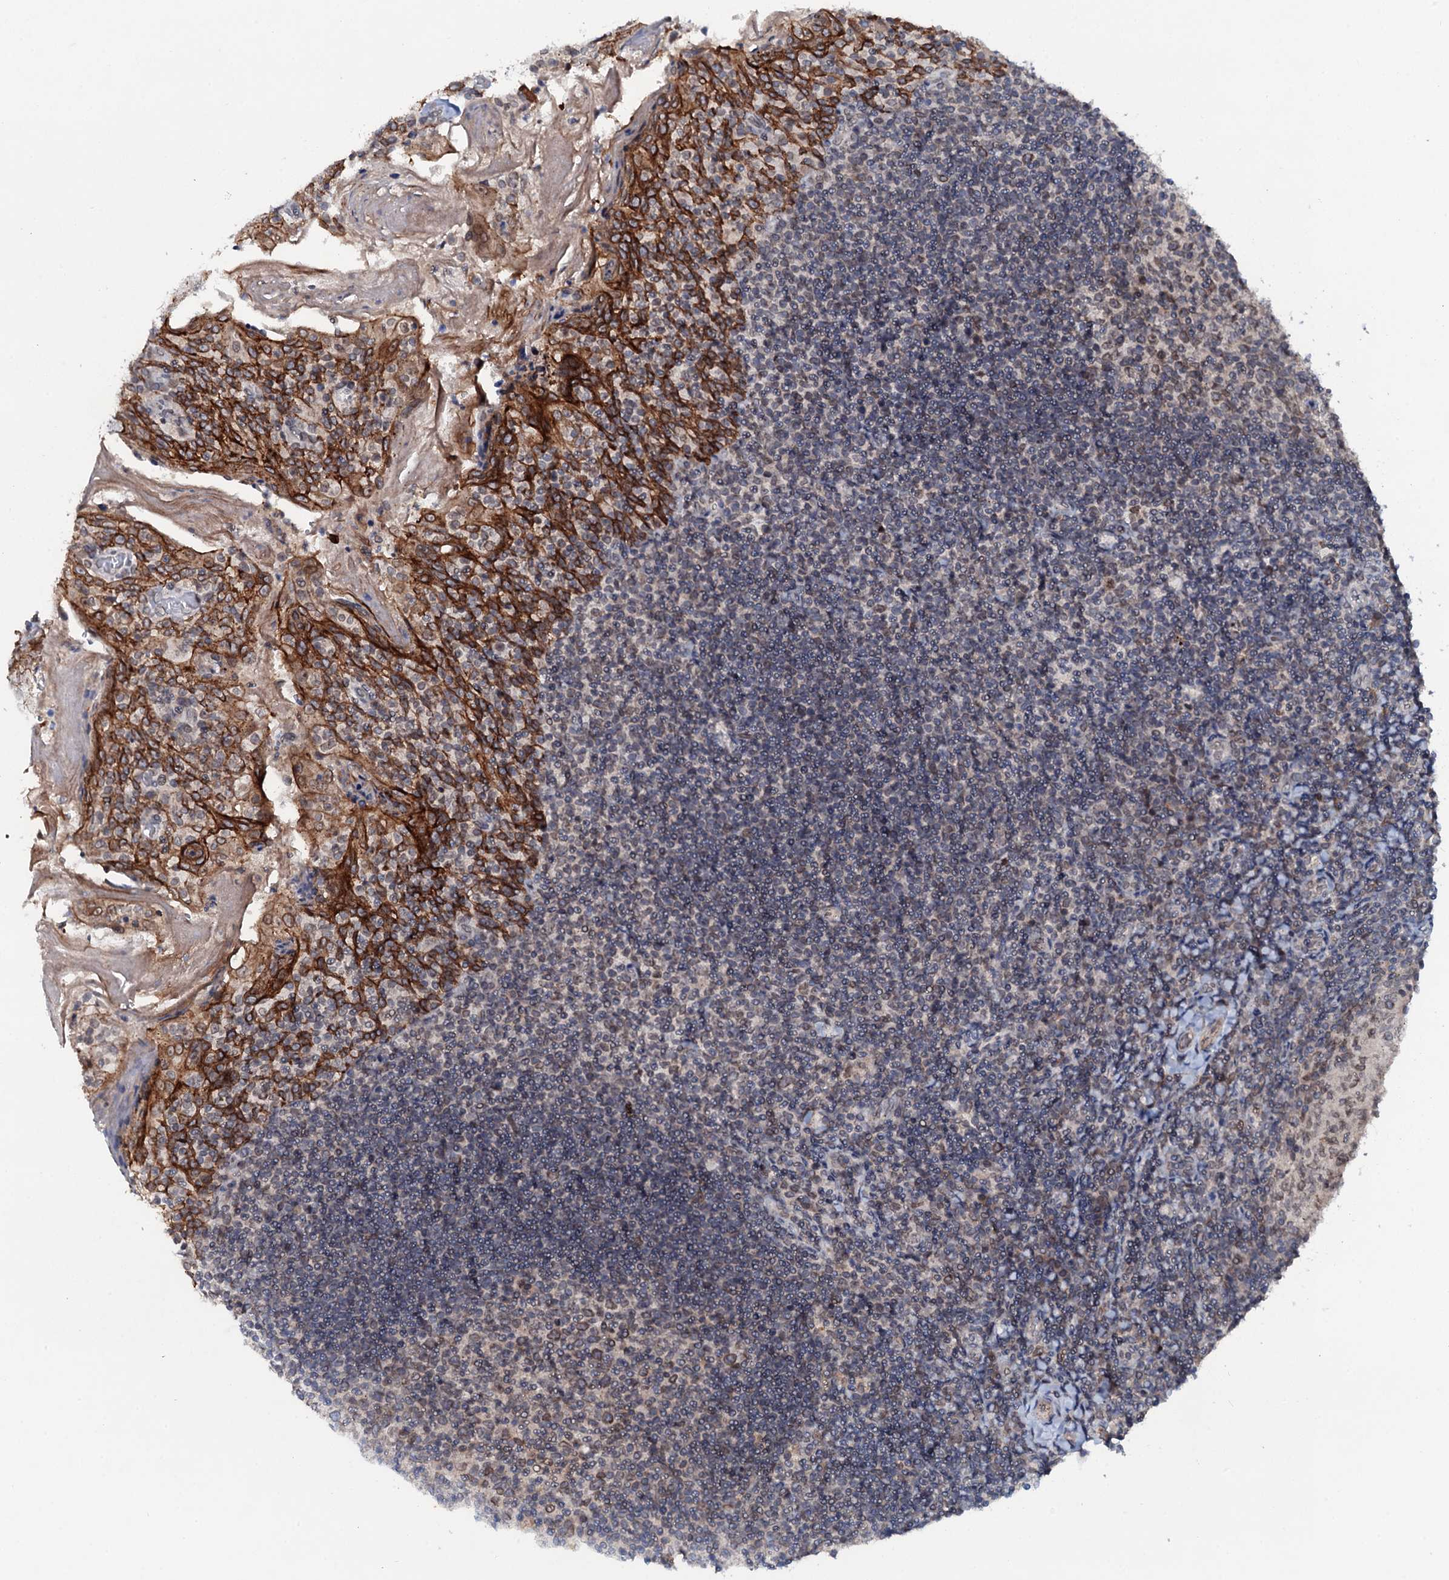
{"staining": {"intensity": "weak", "quantity": "25%-75%", "location": "cytoplasmic/membranous"}, "tissue": "tonsil", "cell_type": "Germinal center cells", "image_type": "normal", "snomed": [{"axis": "morphology", "description": "Normal tissue, NOS"}, {"axis": "topography", "description": "Tonsil"}], "caption": "Immunohistochemical staining of benign tonsil demonstrates weak cytoplasmic/membranous protein staining in about 25%-75% of germinal center cells.", "gene": "SNTA1", "patient": {"sex": "female", "age": 10}}